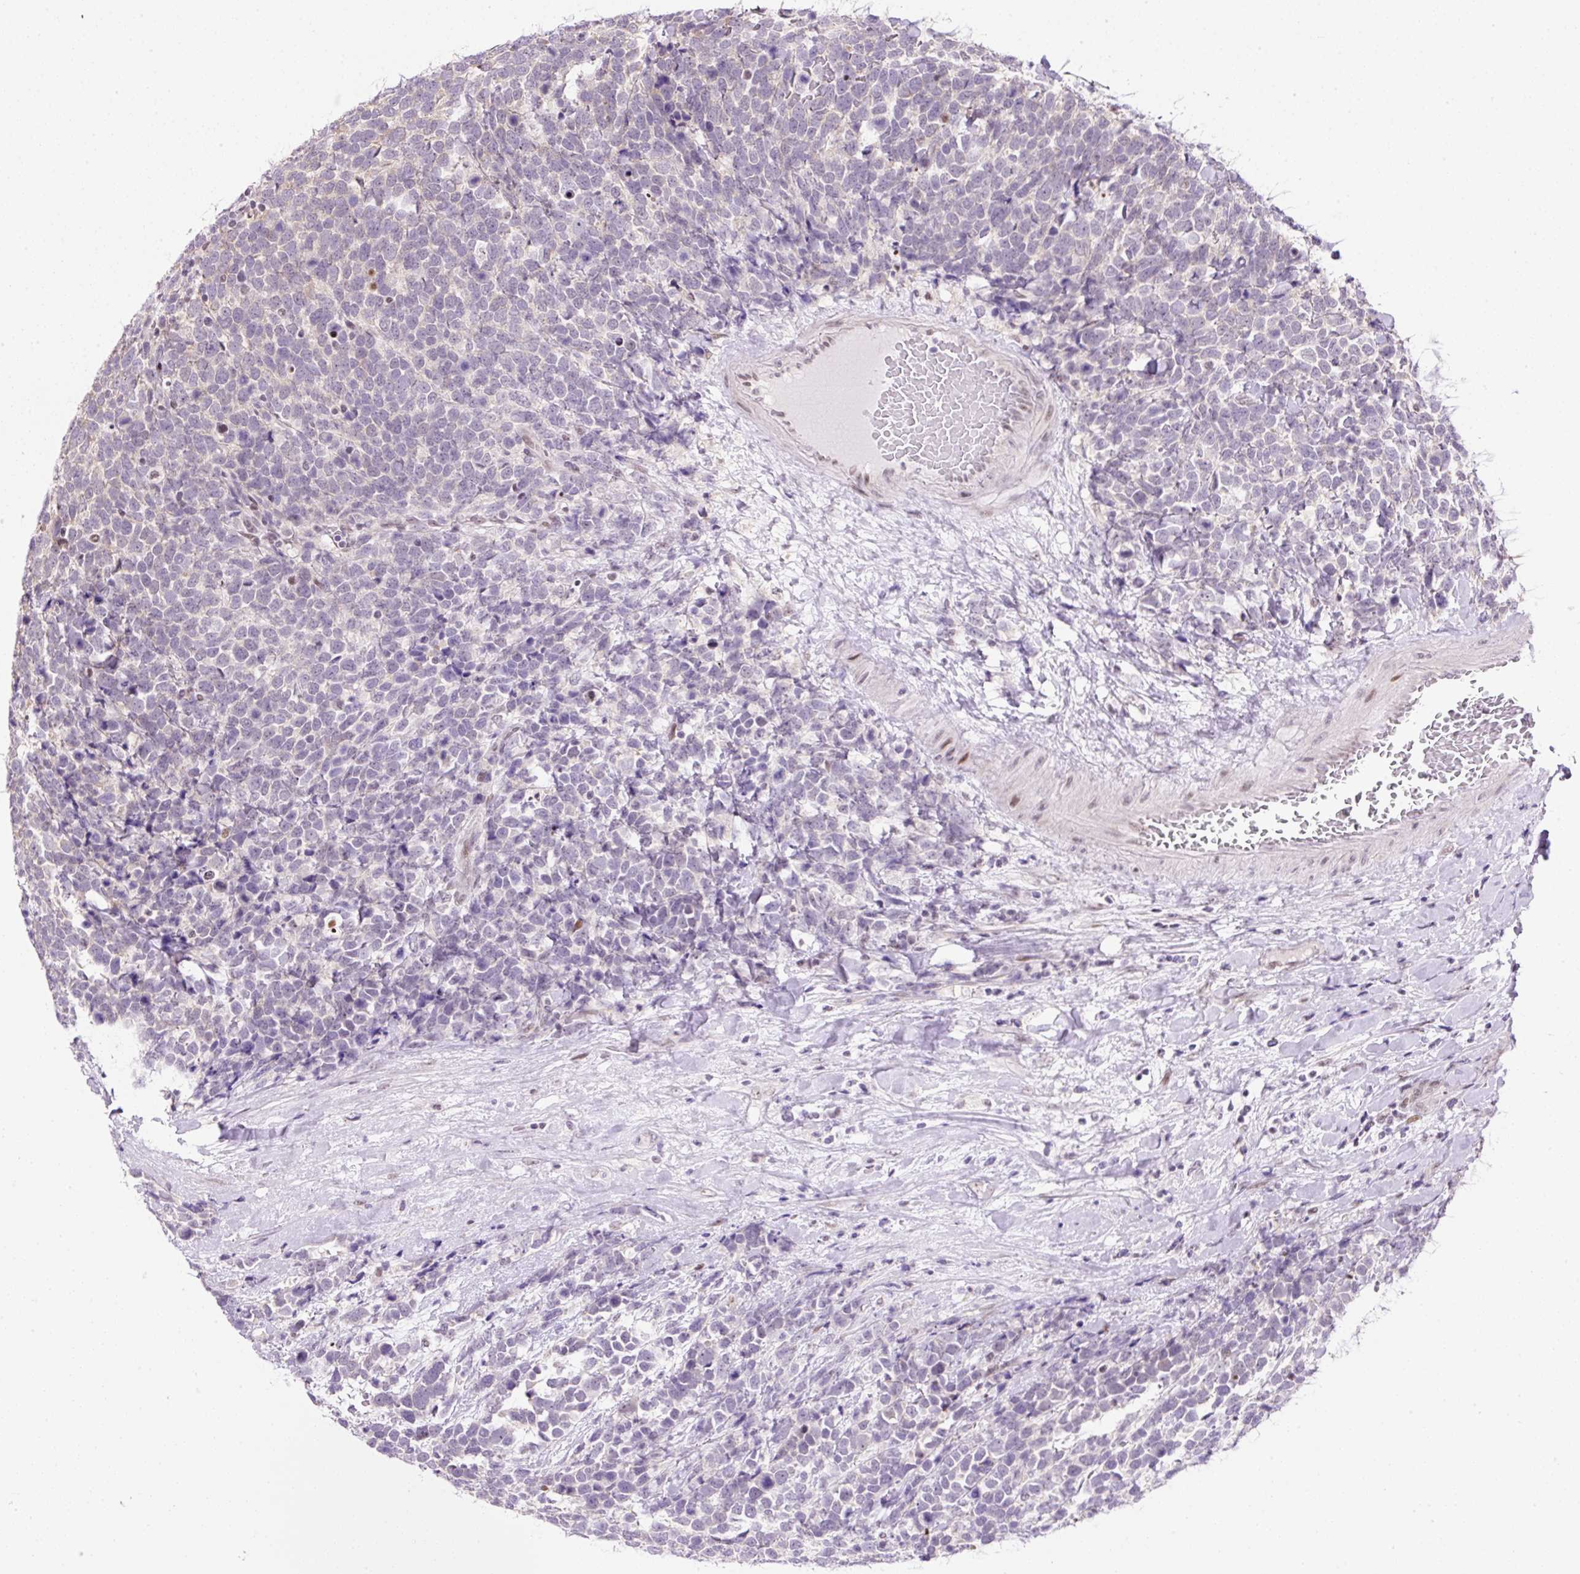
{"staining": {"intensity": "negative", "quantity": "none", "location": "none"}, "tissue": "urothelial cancer", "cell_type": "Tumor cells", "image_type": "cancer", "snomed": [{"axis": "morphology", "description": "Urothelial carcinoma, High grade"}, {"axis": "topography", "description": "Urinary bladder"}], "caption": "A micrograph of human urothelial carcinoma (high-grade) is negative for staining in tumor cells.", "gene": "TAF1A", "patient": {"sex": "female", "age": 82}}